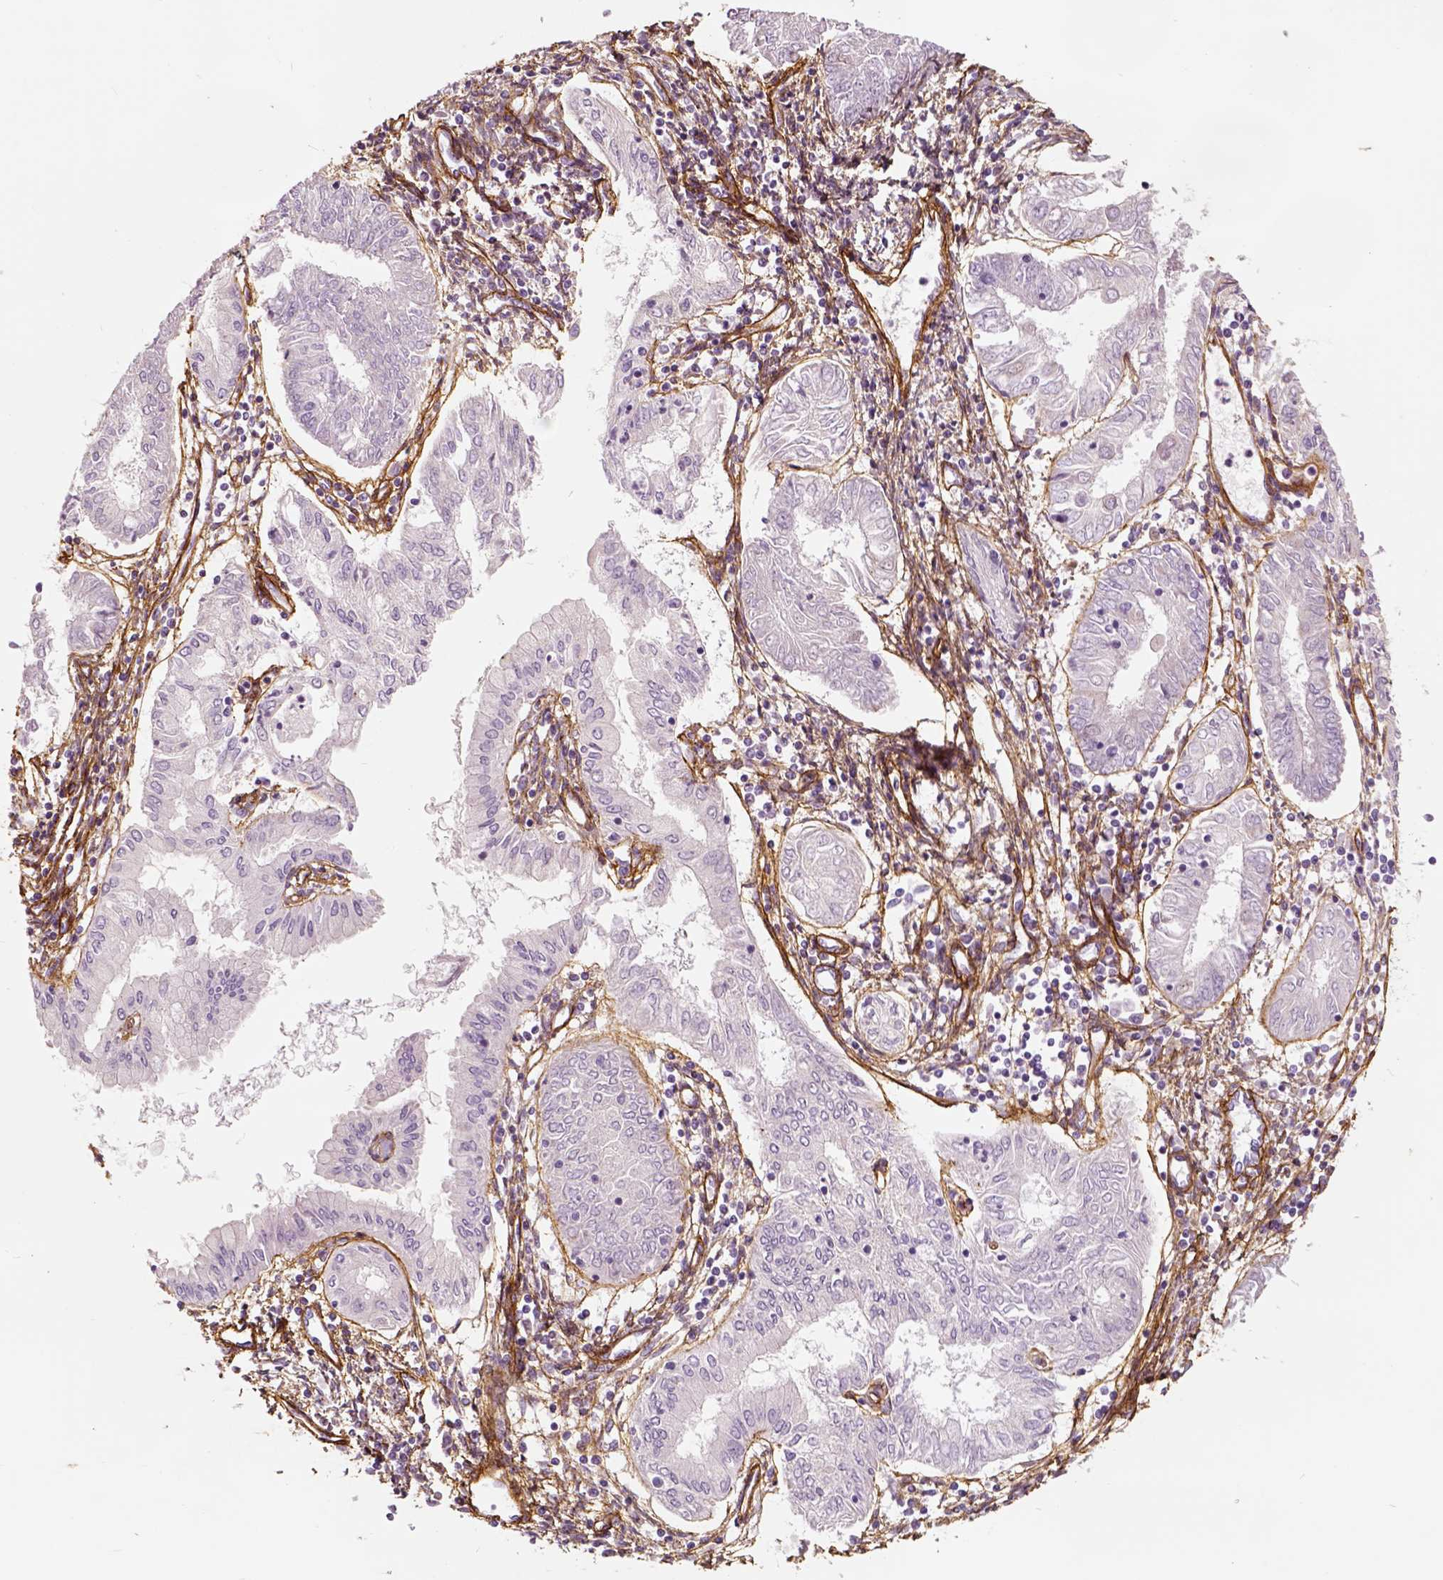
{"staining": {"intensity": "negative", "quantity": "none", "location": "none"}, "tissue": "endometrial cancer", "cell_type": "Tumor cells", "image_type": "cancer", "snomed": [{"axis": "morphology", "description": "Adenocarcinoma, NOS"}, {"axis": "topography", "description": "Endometrium"}], "caption": "Tumor cells show no significant expression in endometrial cancer. The staining is performed using DAB brown chromogen with nuclei counter-stained in using hematoxylin.", "gene": "COL6A2", "patient": {"sex": "female", "age": 68}}